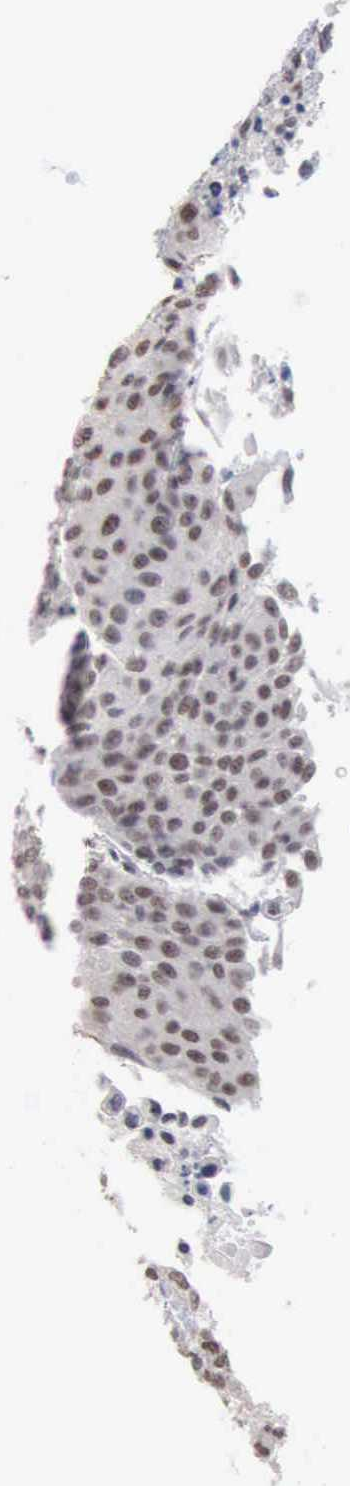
{"staining": {"intensity": "moderate", "quantity": ">75%", "location": "nuclear"}, "tissue": "urothelial cancer", "cell_type": "Tumor cells", "image_type": "cancer", "snomed": [{"axis": "morphology", "description": "Urothelial carcinoma, High grade"}, {"axis": "topography", "description": "Urinary bladder"}], "caption": "Immunohistochemistry (IHC) photomicrograph of human urothelial cancer stained for a protein (brown), which reveals medium levels of moderate nuclear expression in approximately >75% of tumor cells.", "gene": "TAF1", "patient": {"sex": "female", "age": 85}}